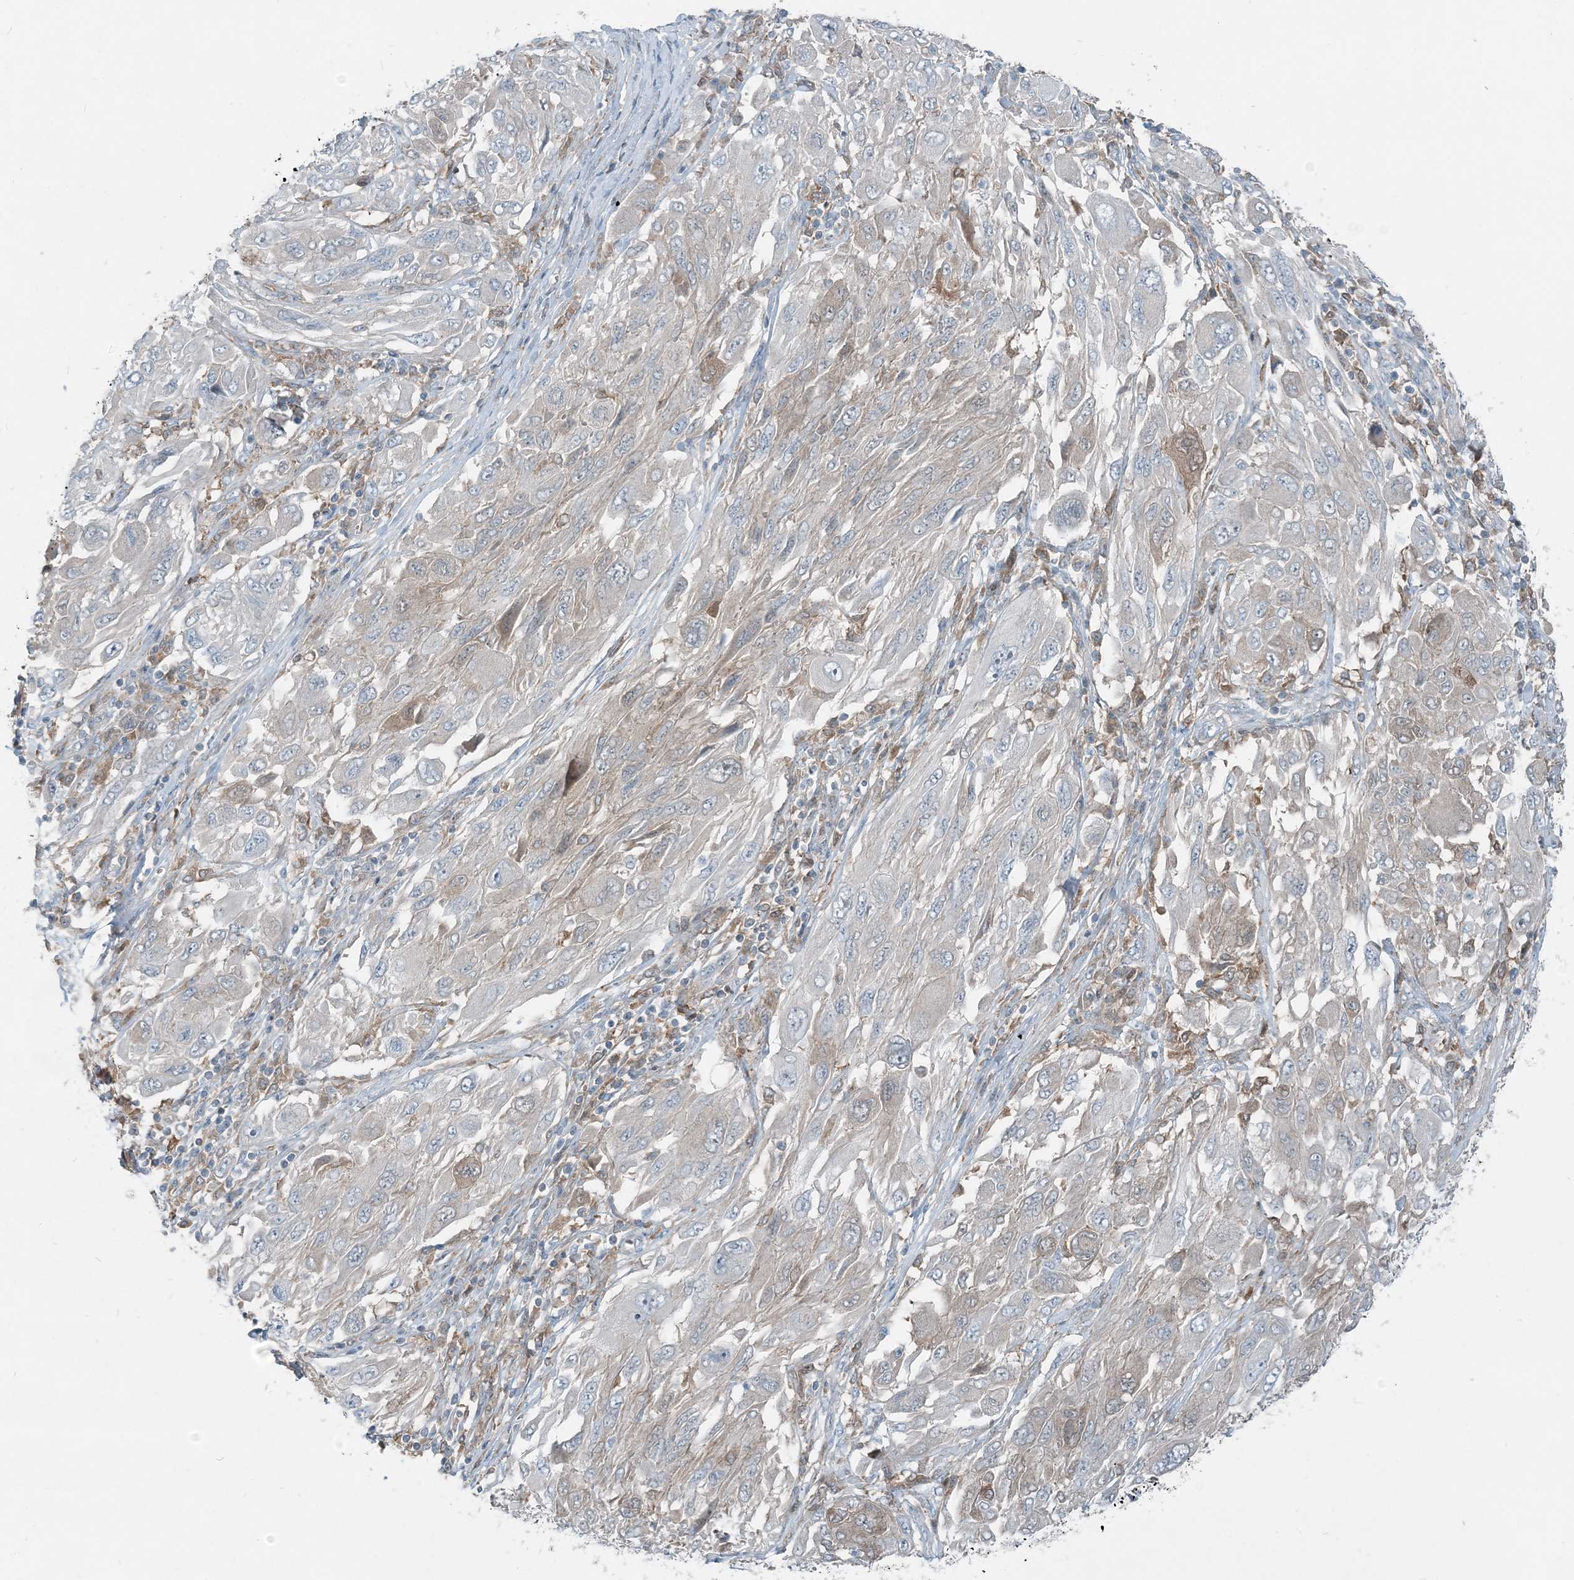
{"staining": {"intensity": "negative", "quantity": "none", "location": "none"}, "tissue": "melanoma", "cell_type": "Tumor cells", "image_type": "cancer", "snomed": [{"axis": "morphology", "description": "Malignant melanoma, NOS"}, {"axis": "topography", "description": "Skin"}], "caption": "IHC of human melanoma reveals no expression in tumor cells.", "gene": "ARMH1", "patient": {"sex": "female", "age": 91}}